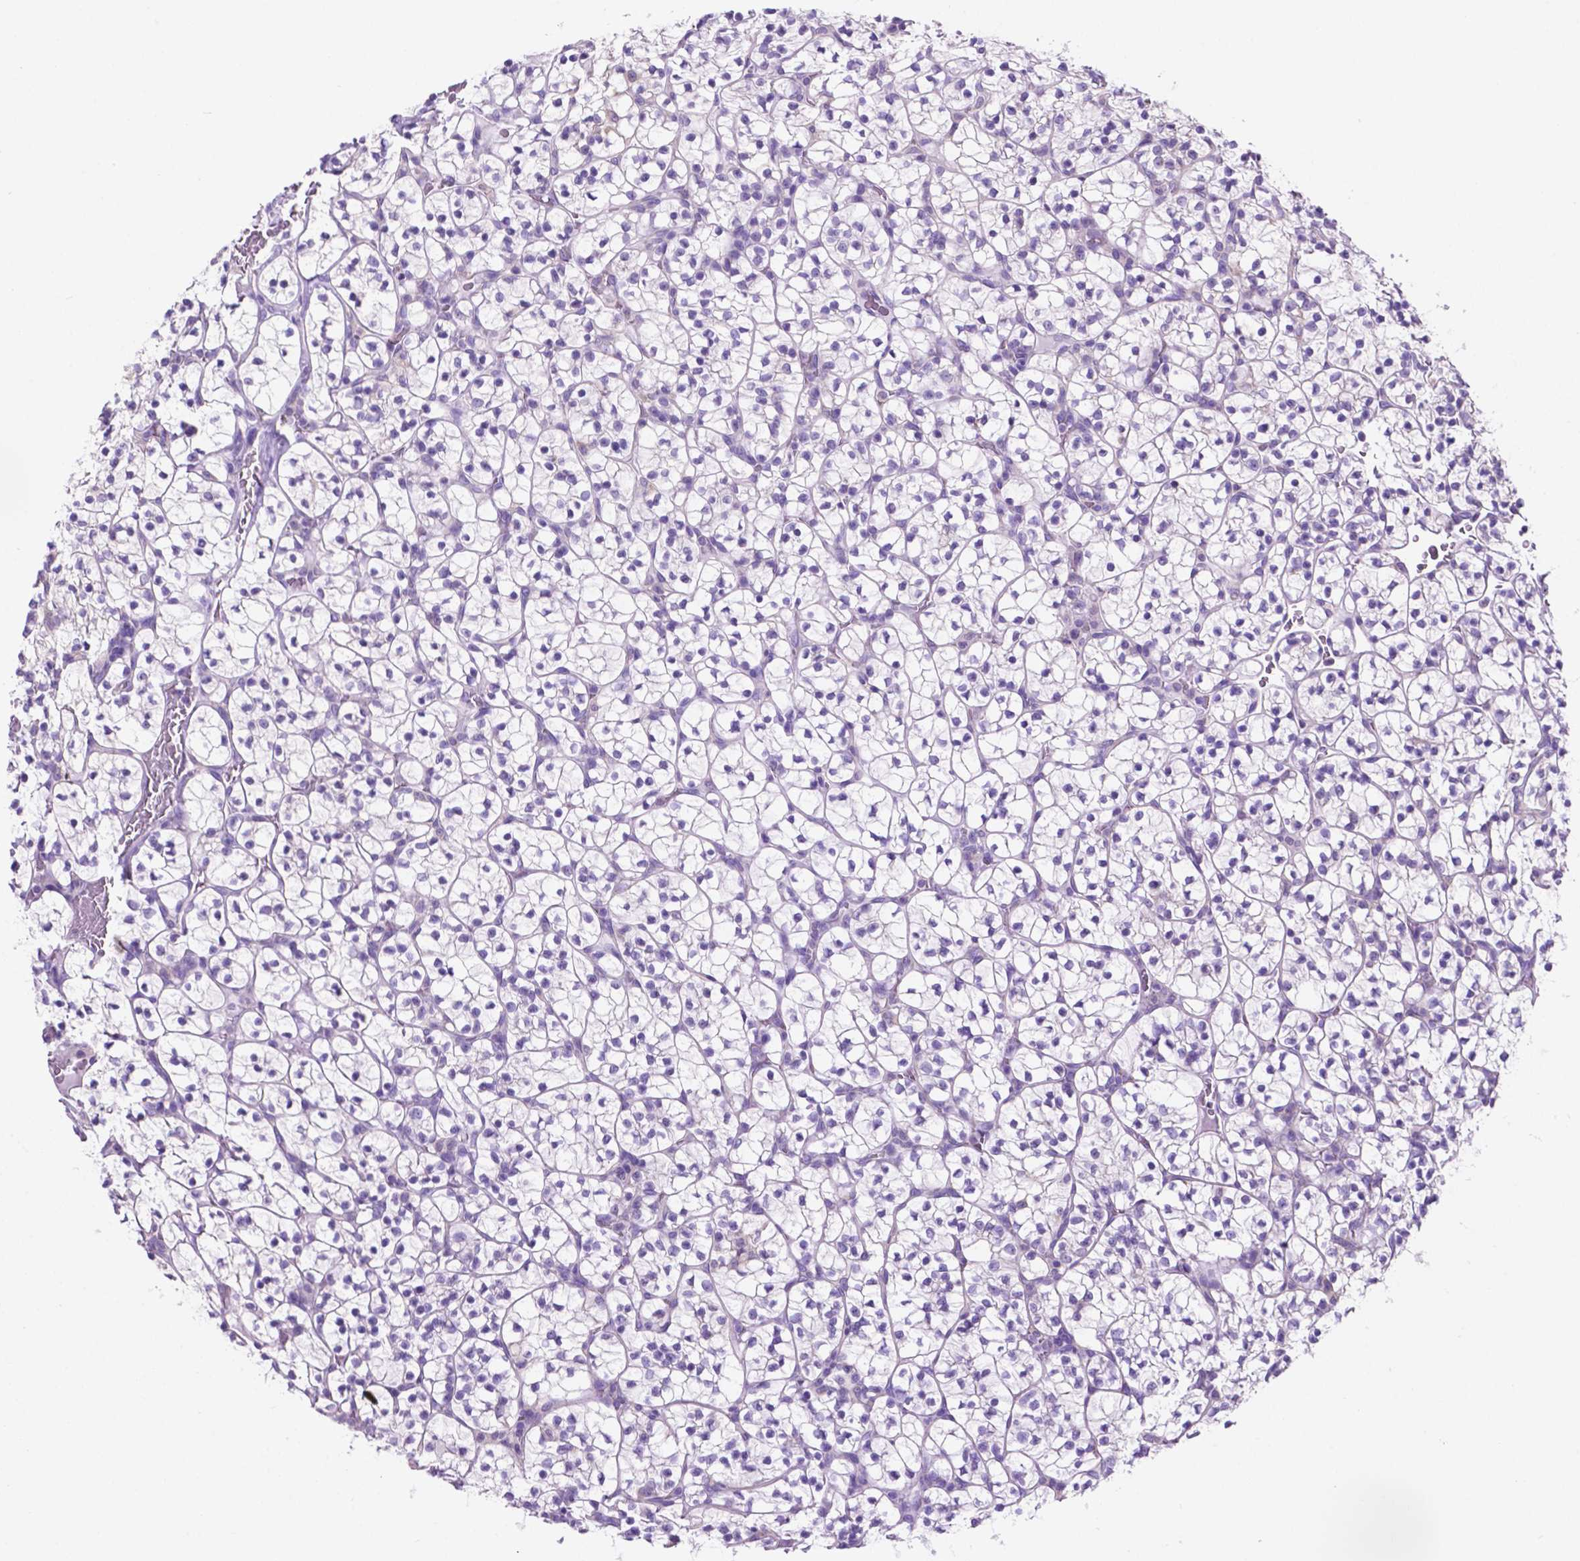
{"staining": {"intensity": "negative", "quantity": "none", "location": "none"}, "tissue": "renal cancer", "cell_type": "Tumor cells", "image_type": "cancer", "snomed": [{"axis": "morphology", "description": "Adenocarcinoma, NOS"}, {"axis": "topography", "description": "Kidney"}], "caption": "DAB immunohistochemical staining of renal adenocarcinoma demonstrates no significant staining in tumor cells.", "gene": "SPDYA", "patient": {"sex": "female", "age": 89}}